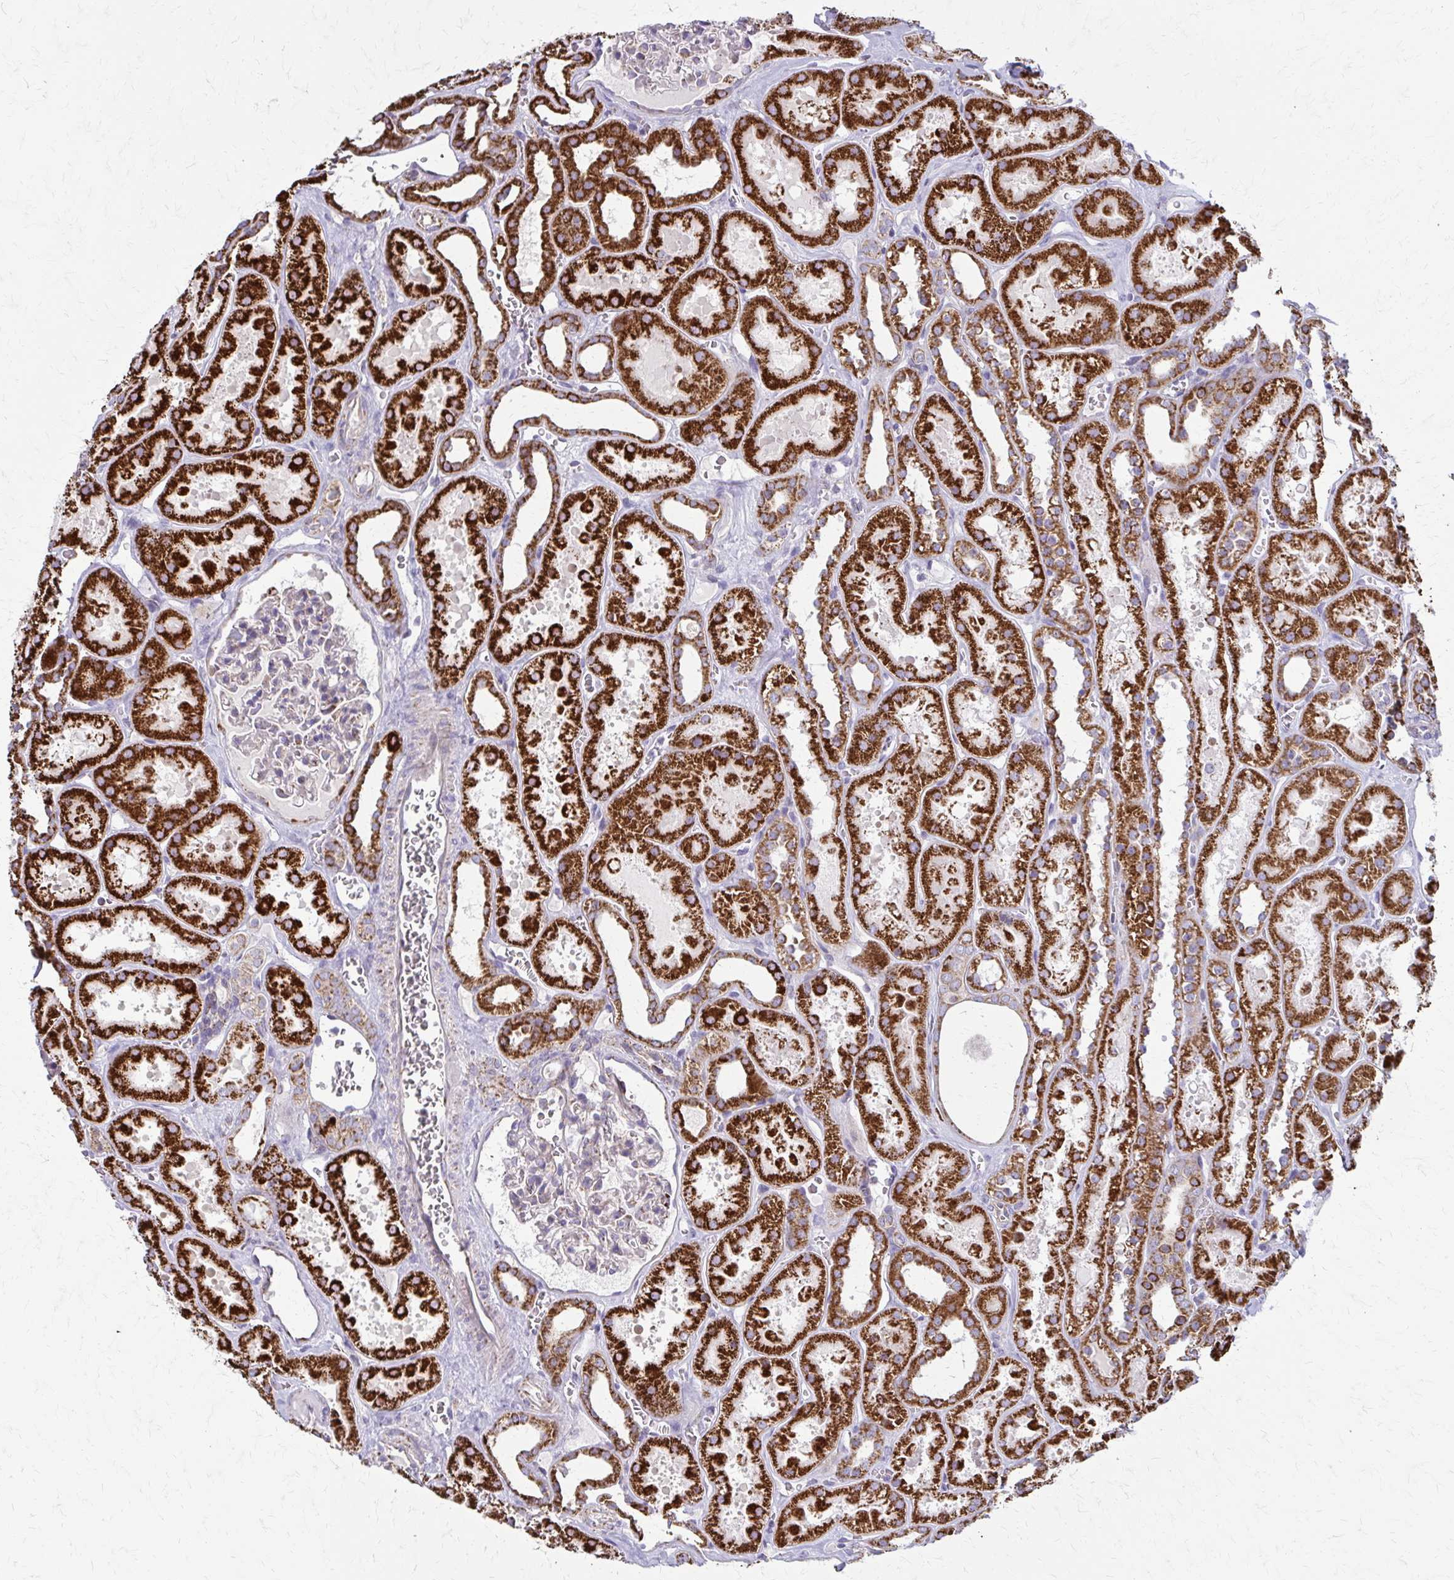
{"staining": {"intensity": "negative", "quantity": "none", "location": "none"}, "tissue": "kidney", "cell_type": "Cells in glomeruli", "image_type": "normal", "snomed": [{"axis": "morphology", "description": "Normal tissue, NOS"}, {"axis": "topography", "description": "Kidney"}], "caption": "An immunohistochemistry (IHC) histopathology image of unremarkable kidney is shown. There is no staining in cells in glomeruli of kidney.", "gene": "TVP23A", "patient": {"sex": "female", "age": 41}}